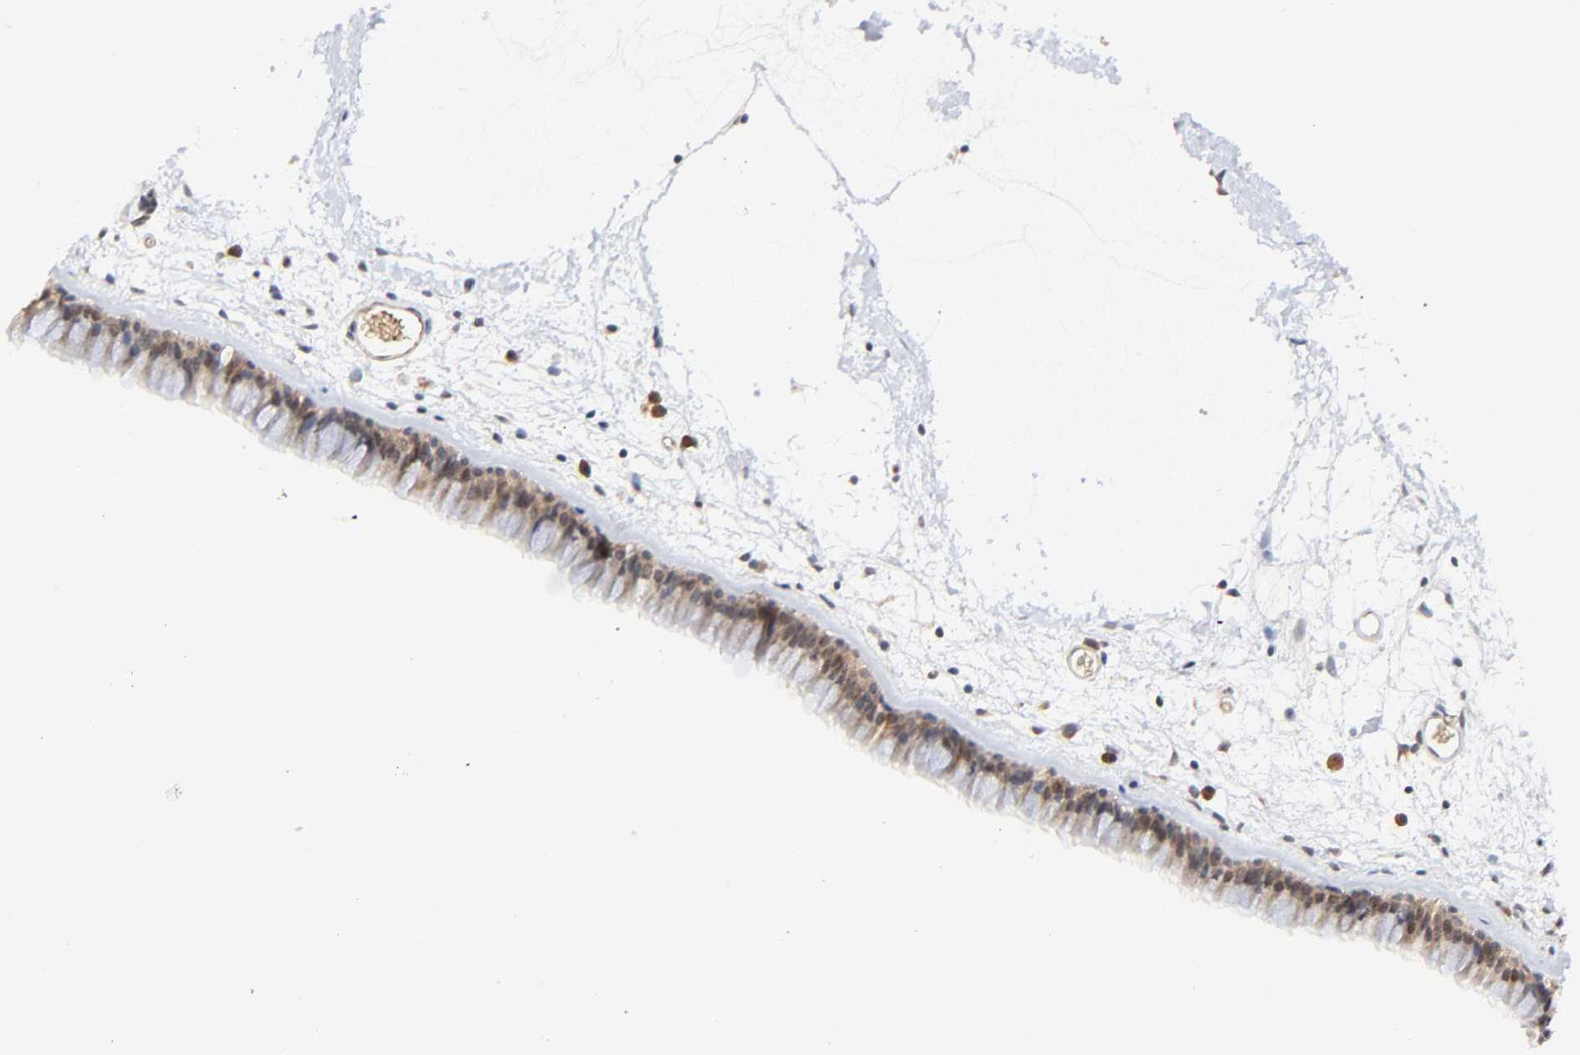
{"staining": {"intensity": "weak", "quantity": ">75%", "location": "cytoplasmic/membranous,nuclear"}, "tissue": "nasopharynx", "cell_type": "Respiratory epithelial cells", "image_type": "normal", "snomed": [{"axis": "morphology", "description": "Normal tissue, NOS"}, {"axis": "morphology", "description": "Inflammation, NOS"}, {"axis": "topography", "description": "Nasopharynx"}], "caption": "Nasopharynx stained with a protein marker displays weak staining in respiratory epithelial cells.", "gene": "CASP10", "patient": {"sex": "male", "age": 48}}